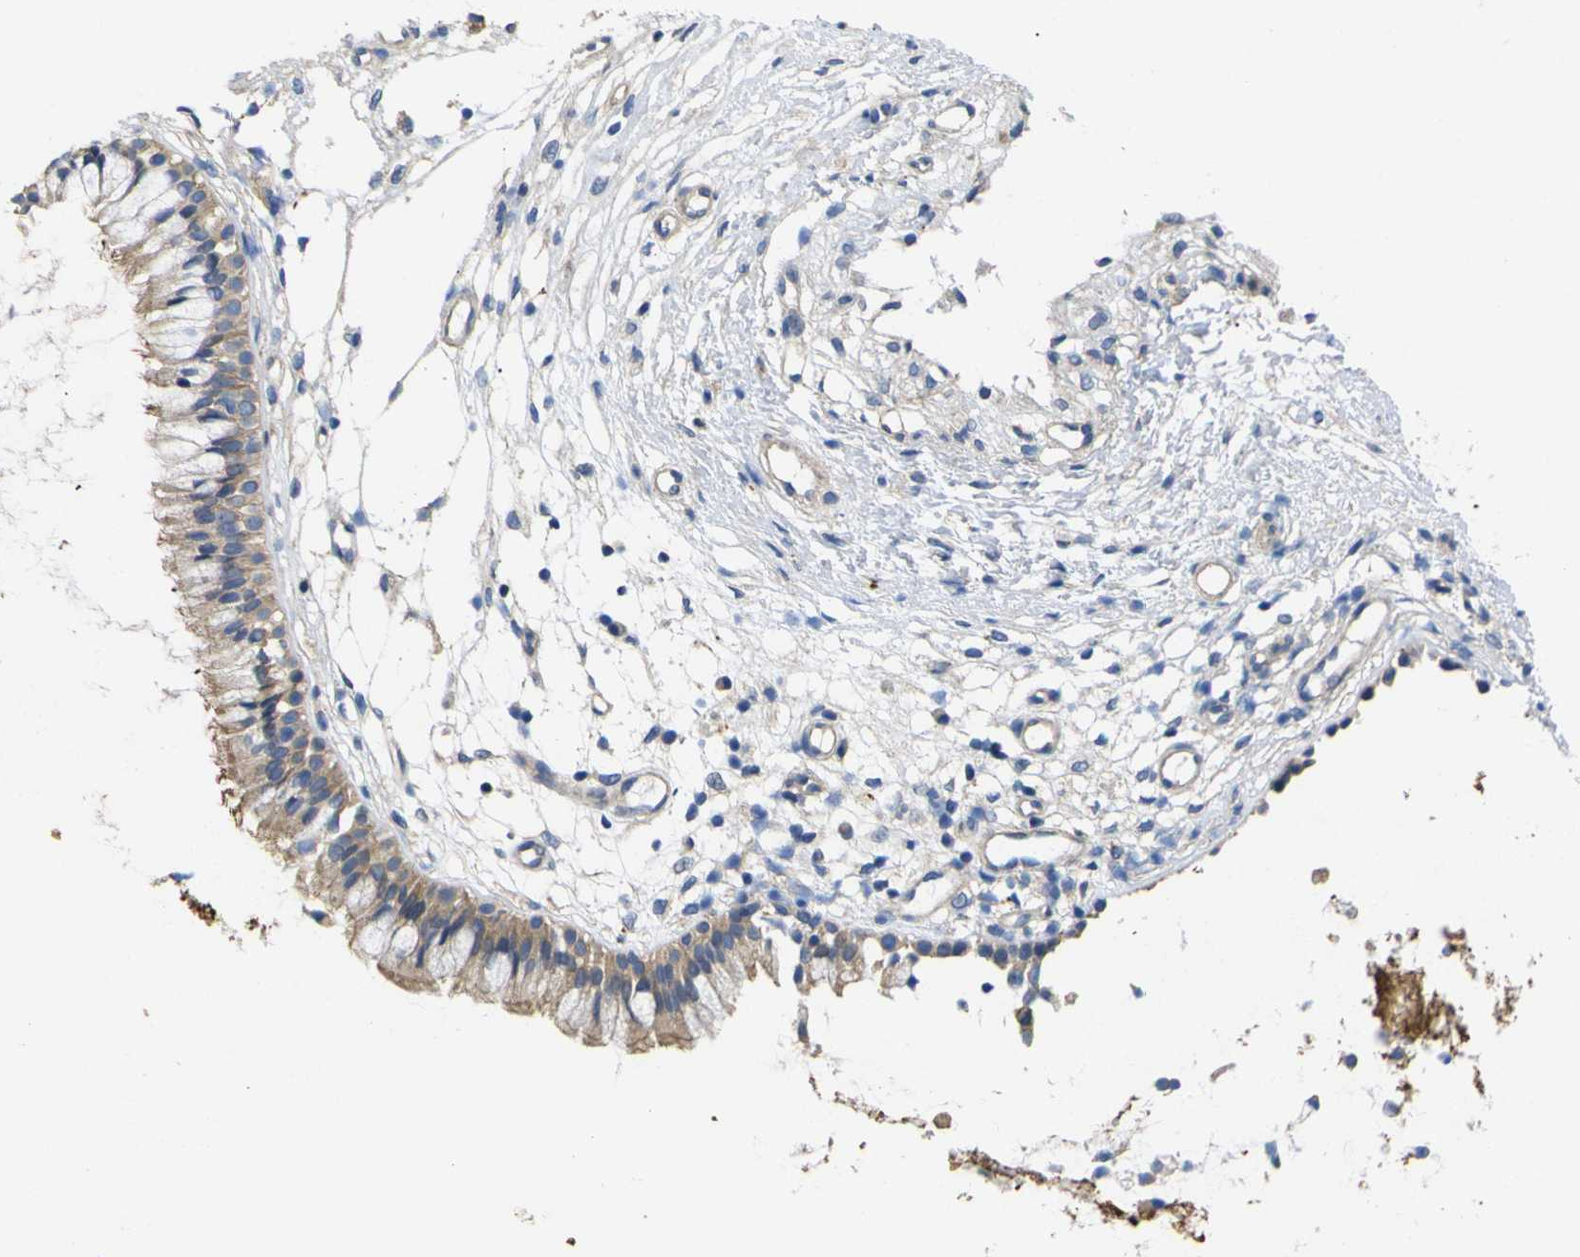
{"staining": {"intensity": "moderate", "quantity": ">75%", "location": "cytoplasmic/membranous"}, "tissue": "nasopharynx", "cell_type": "Respiratory epithelial cells", "image_type": "normal", "snomed": [{"axis": "morphology", "description": "Normal tissue, NOS"}, {"axis": "topography", "description": "Nasopharynx"}], "caption": "Immunohistochemical staining of unremarkable nasopharynx displays >75% levels of moderate cytoplasmic/membranous protein positivity in approximately >75% of respiratory epithelial cells.", "gene": "USH1C", "patient": {"sex": "male", "age": 21}}